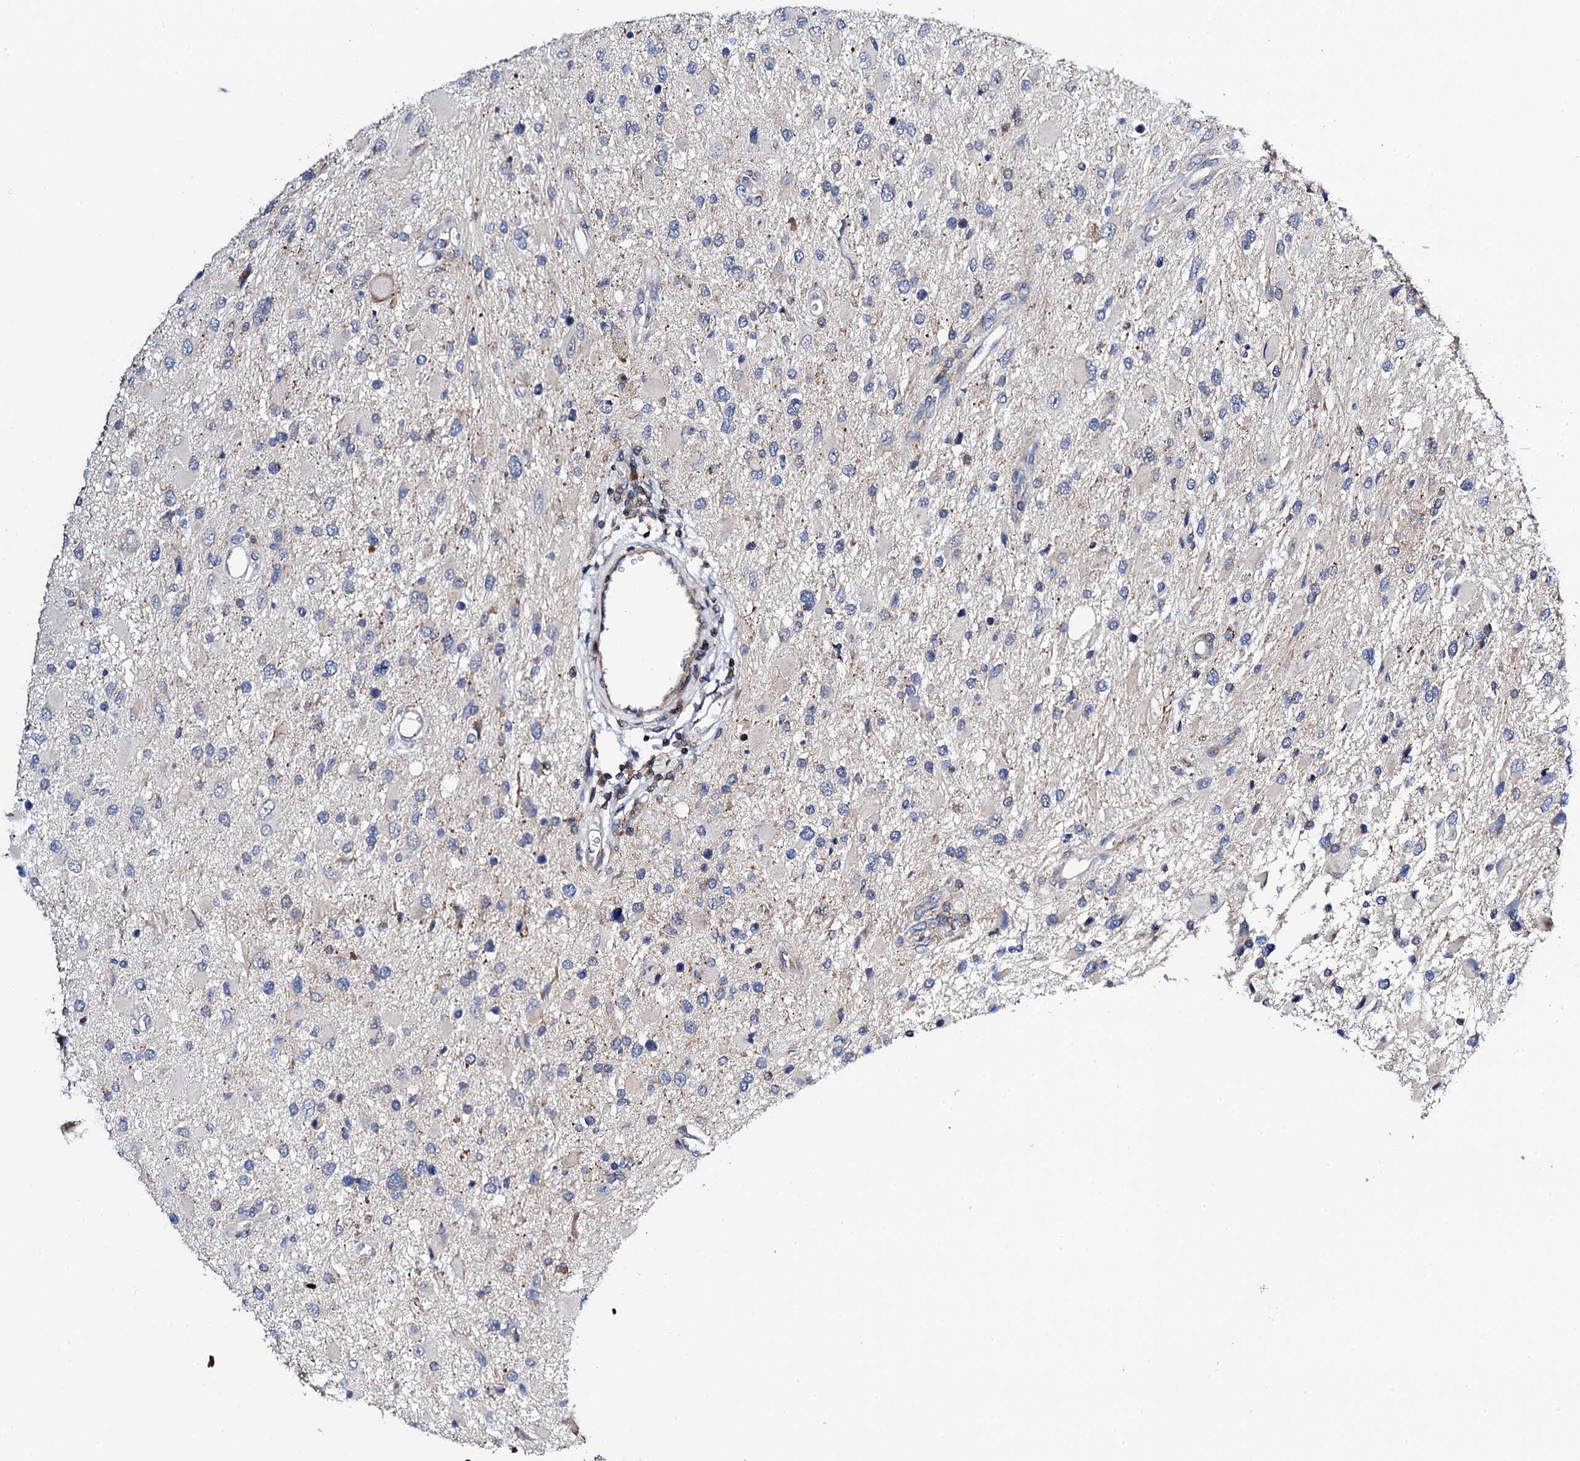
{"staining": {"intensity": "negative", "quantity": "none", "location": "none"}, "tissue": "glioma", "cell_type": "Tumor cells", "image_type": "cancer", "snomed": [{"axis": "morphology", "description": "Glioma, malignant, High grade"}, {"axis": "topography", "description": "Brain"}], "caption": "This is a image of immunohistochemistry staining of glioma, which shows no expression in tumor cells. The staining was performed using DAB (3,3'-diaminobenzidine) to visualize the protein expression in brown, while the nuclei were stained in blue with hematoxylin (Magnification: 20x).", "gene": "COG4", "patient": {"sex": "male", "age": 53}}